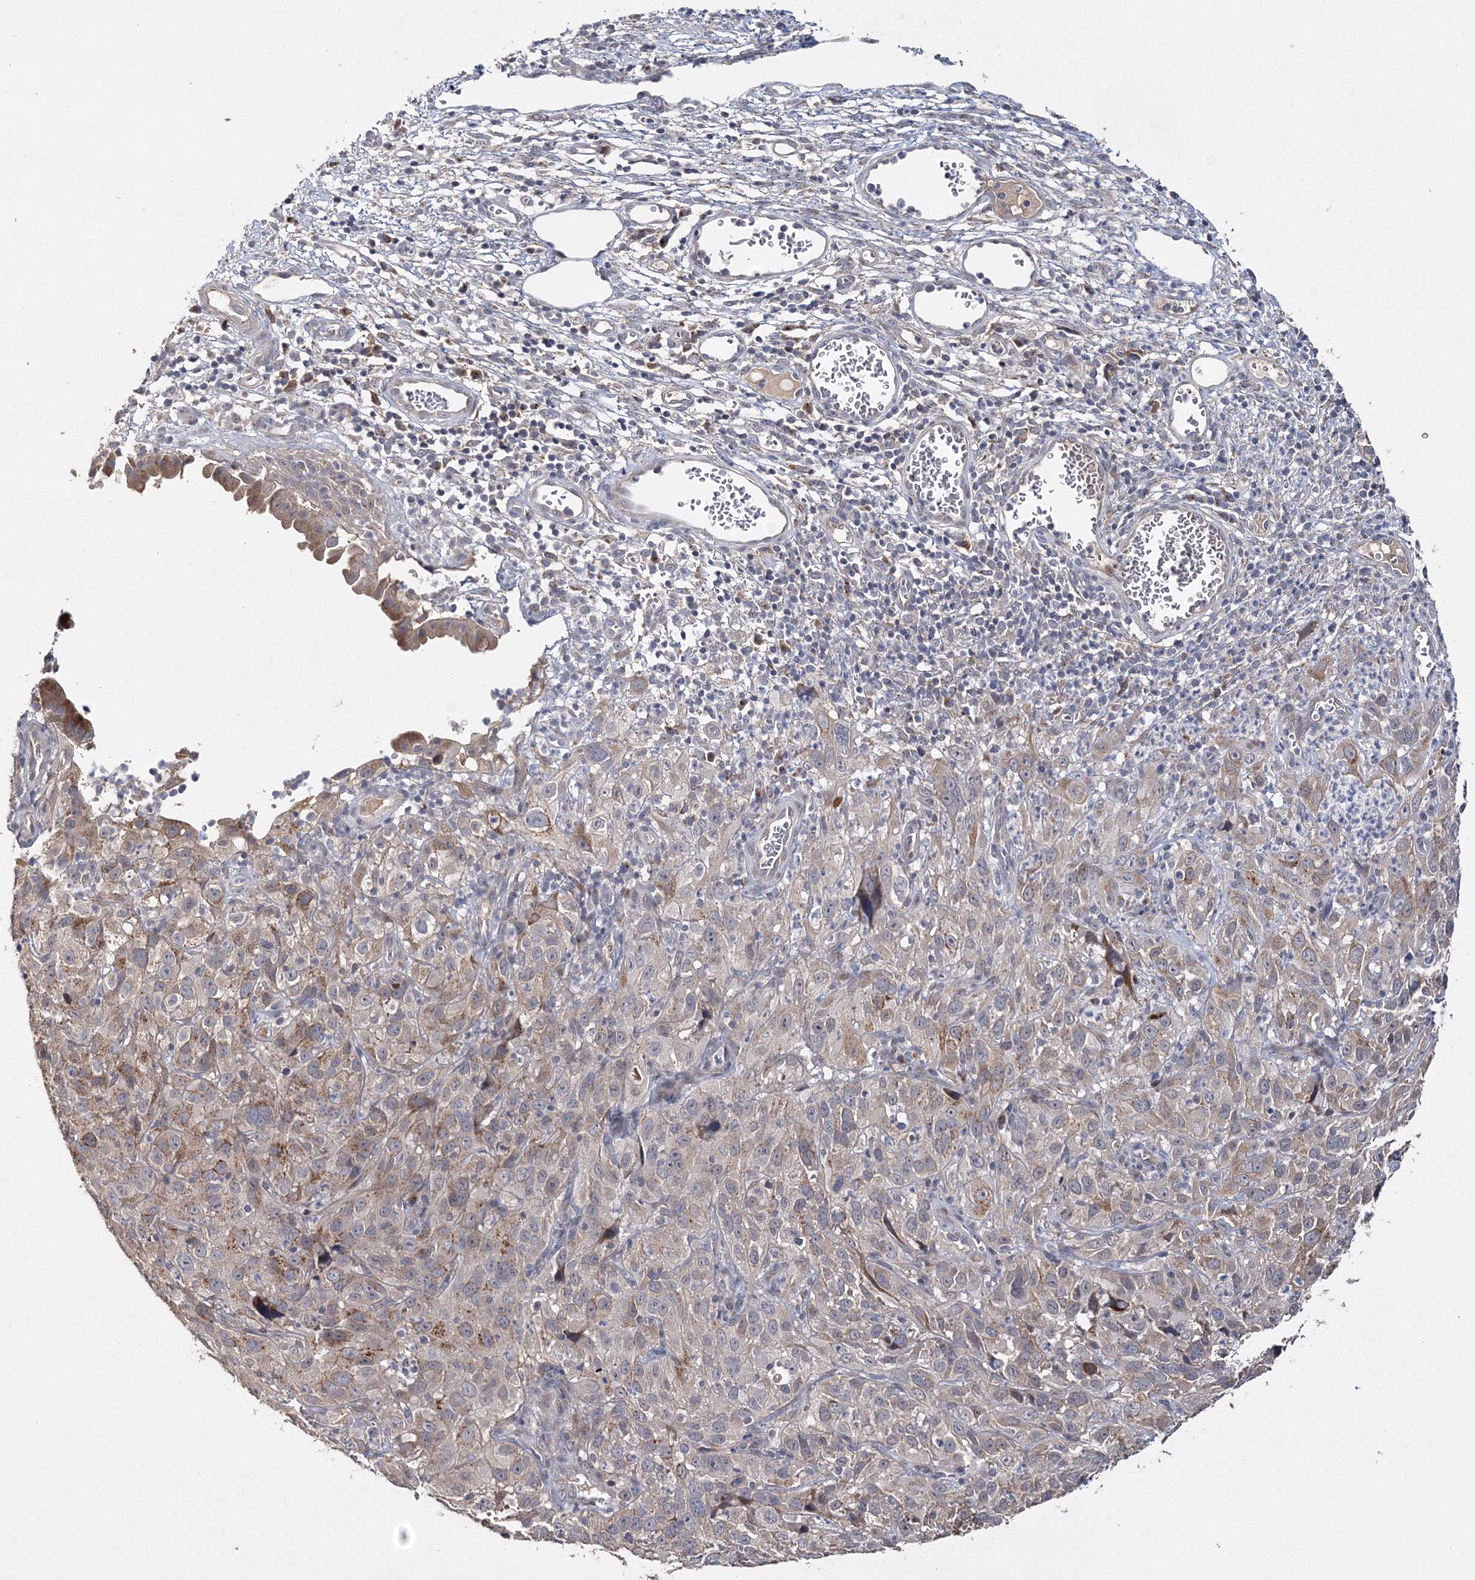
{"staining": {"intensity": "weak", "quantity": "<25%", "location": "cytoplasmic/membranous"}, "tissue": "cervical cancer", "cell_type": "Tumor cells", "image_type": "cancer", "snomed": [{"axis": "morphology", "description": "Squamous cell carcinoma, NOS"}, {"axis": "topography", "description": "Cervix"}], "caption": "A high-resolution histopathology image shows immunohistochemistry staining of squamous cell carcinoma (cervical), which demonstrates no significant staining in tumor cells.", "gene": "GJB5", "patient": {"sex": "female", "age": 32}}